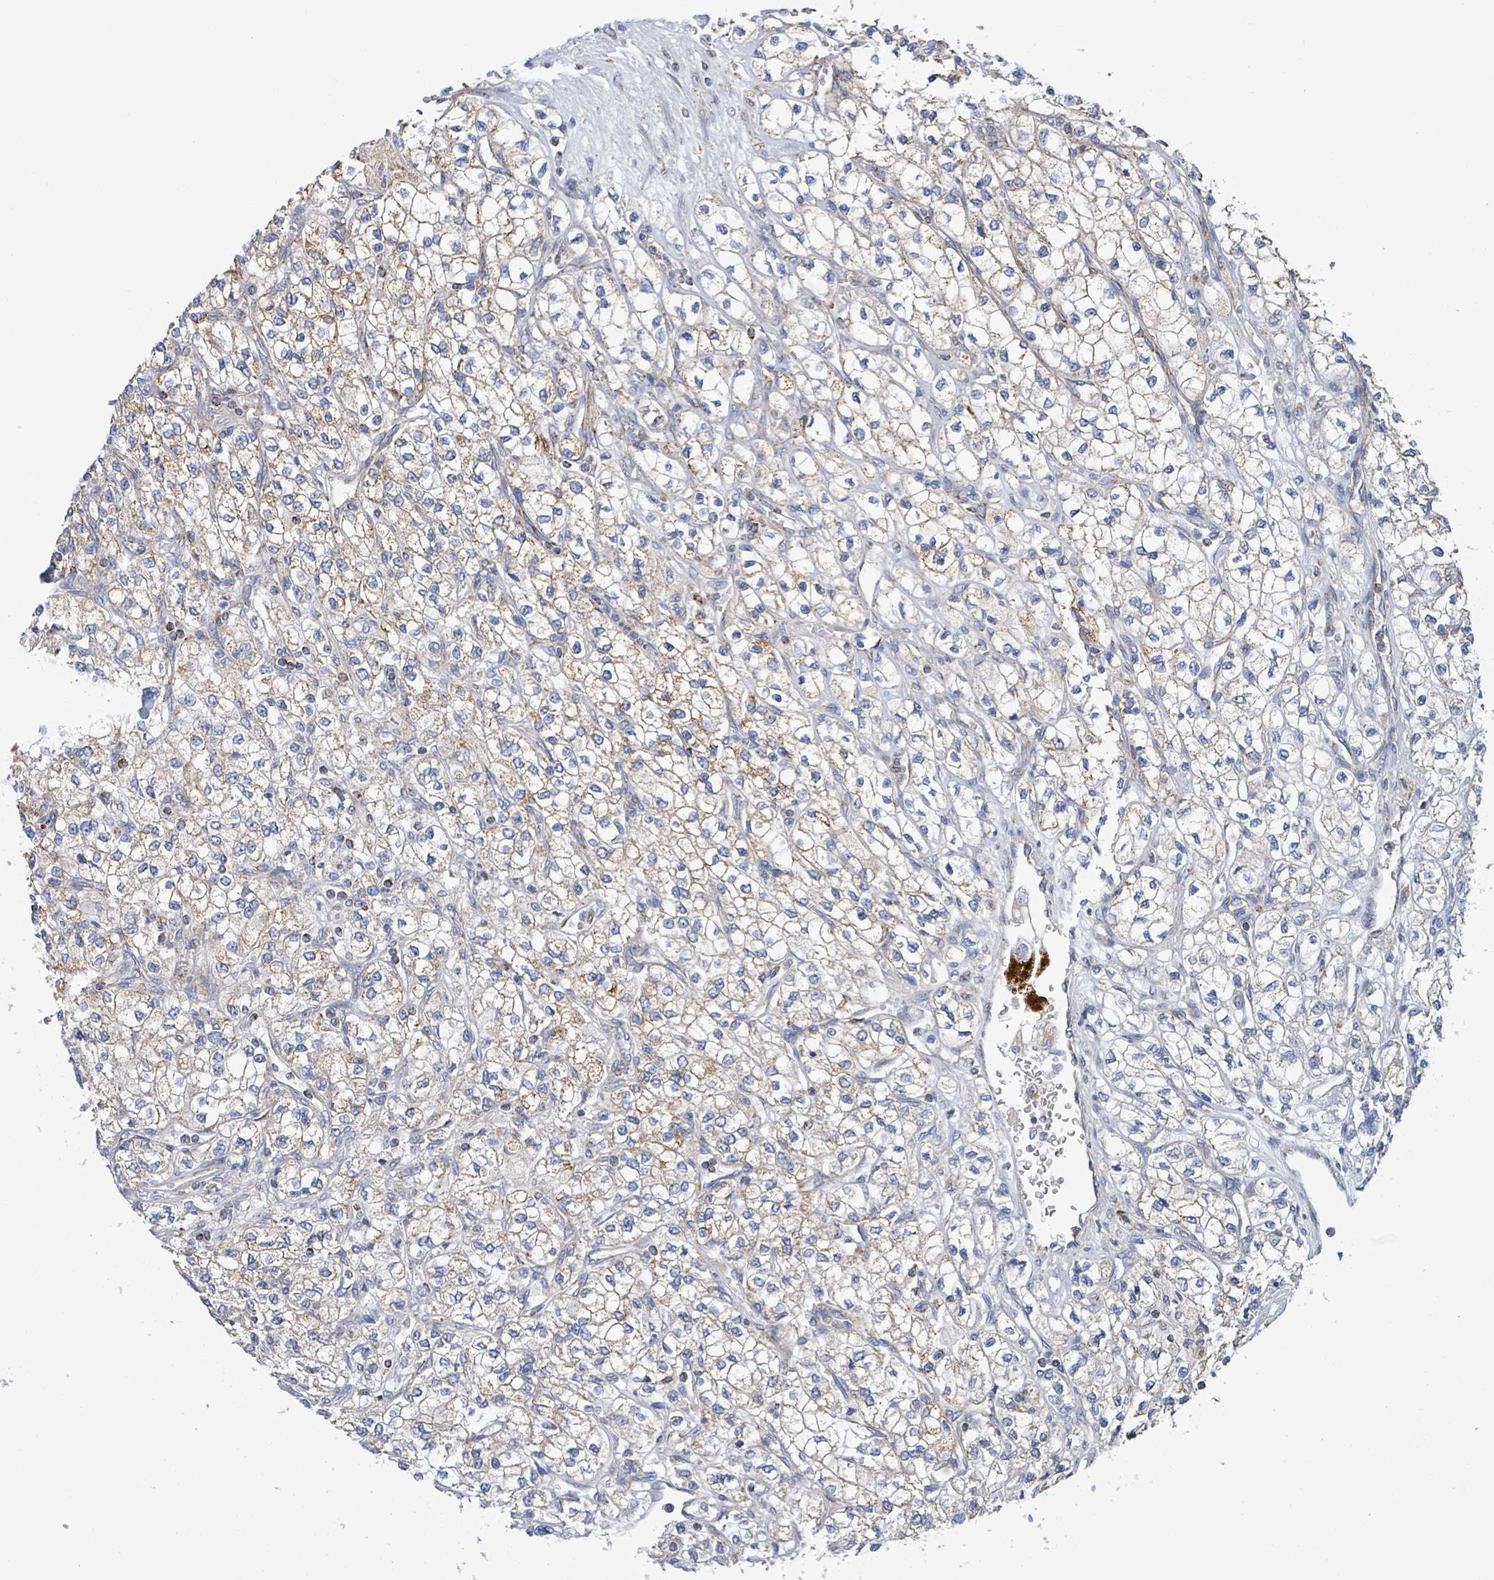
{"staining": {"intensity": "moderate", "quantity": "25%-75%", "location": "cytoplasmic/membranous"}, "tissue": "renal cancer", "cell_type": "Tumor cells", "image_type": "cancer", "snomed": [{"axis": "morphology", "description": "Adenocarcinoma, NOS"}, {"axis": "topography", "description": "Kidney"}], "caption": "A medium amount of moderate cytoplasmic/membranous staining is appreciated in about 25%-75% of tumor cells in renal cancer tissue.", "gene": "SUCLG2", "patient": {"sex": "male", "age": 80}}